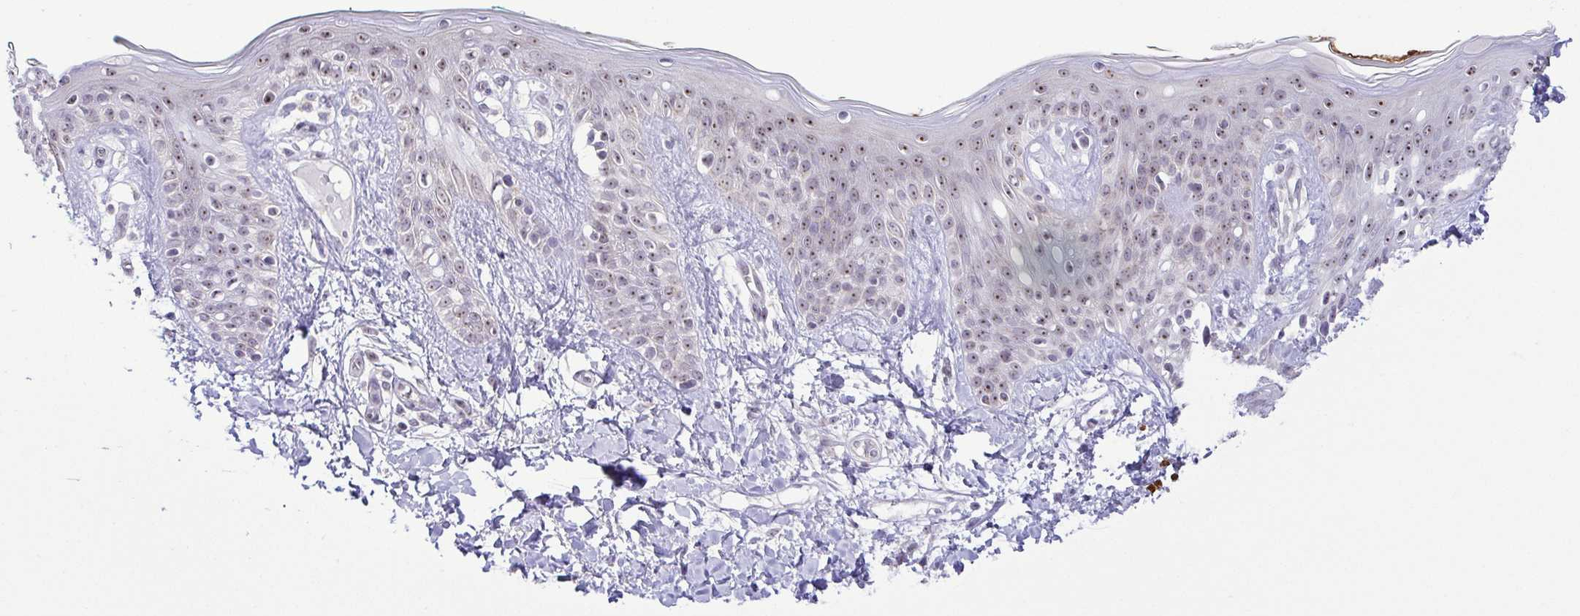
{"staining": {"intensity": "negative", "quantity": "none", "location": "none"}, "tissue": "skin", "cell_type": "Fibroblasts", "image_type": "normal", "snomed": [{"axis": "morphology", "description": "Normal tissue, NOS"}, {"axis": "topography", "description": "Skin"}], "caption": "Immunohistochemical staining of unremarkable skin displays no significant staining in fibroblasts. The staining is performed using DAB brown chromogen with nuclei counter-stained in using hematoxylin.", "gene": "RSL24D1", "patient": {"sex": "male", "age": 16}}